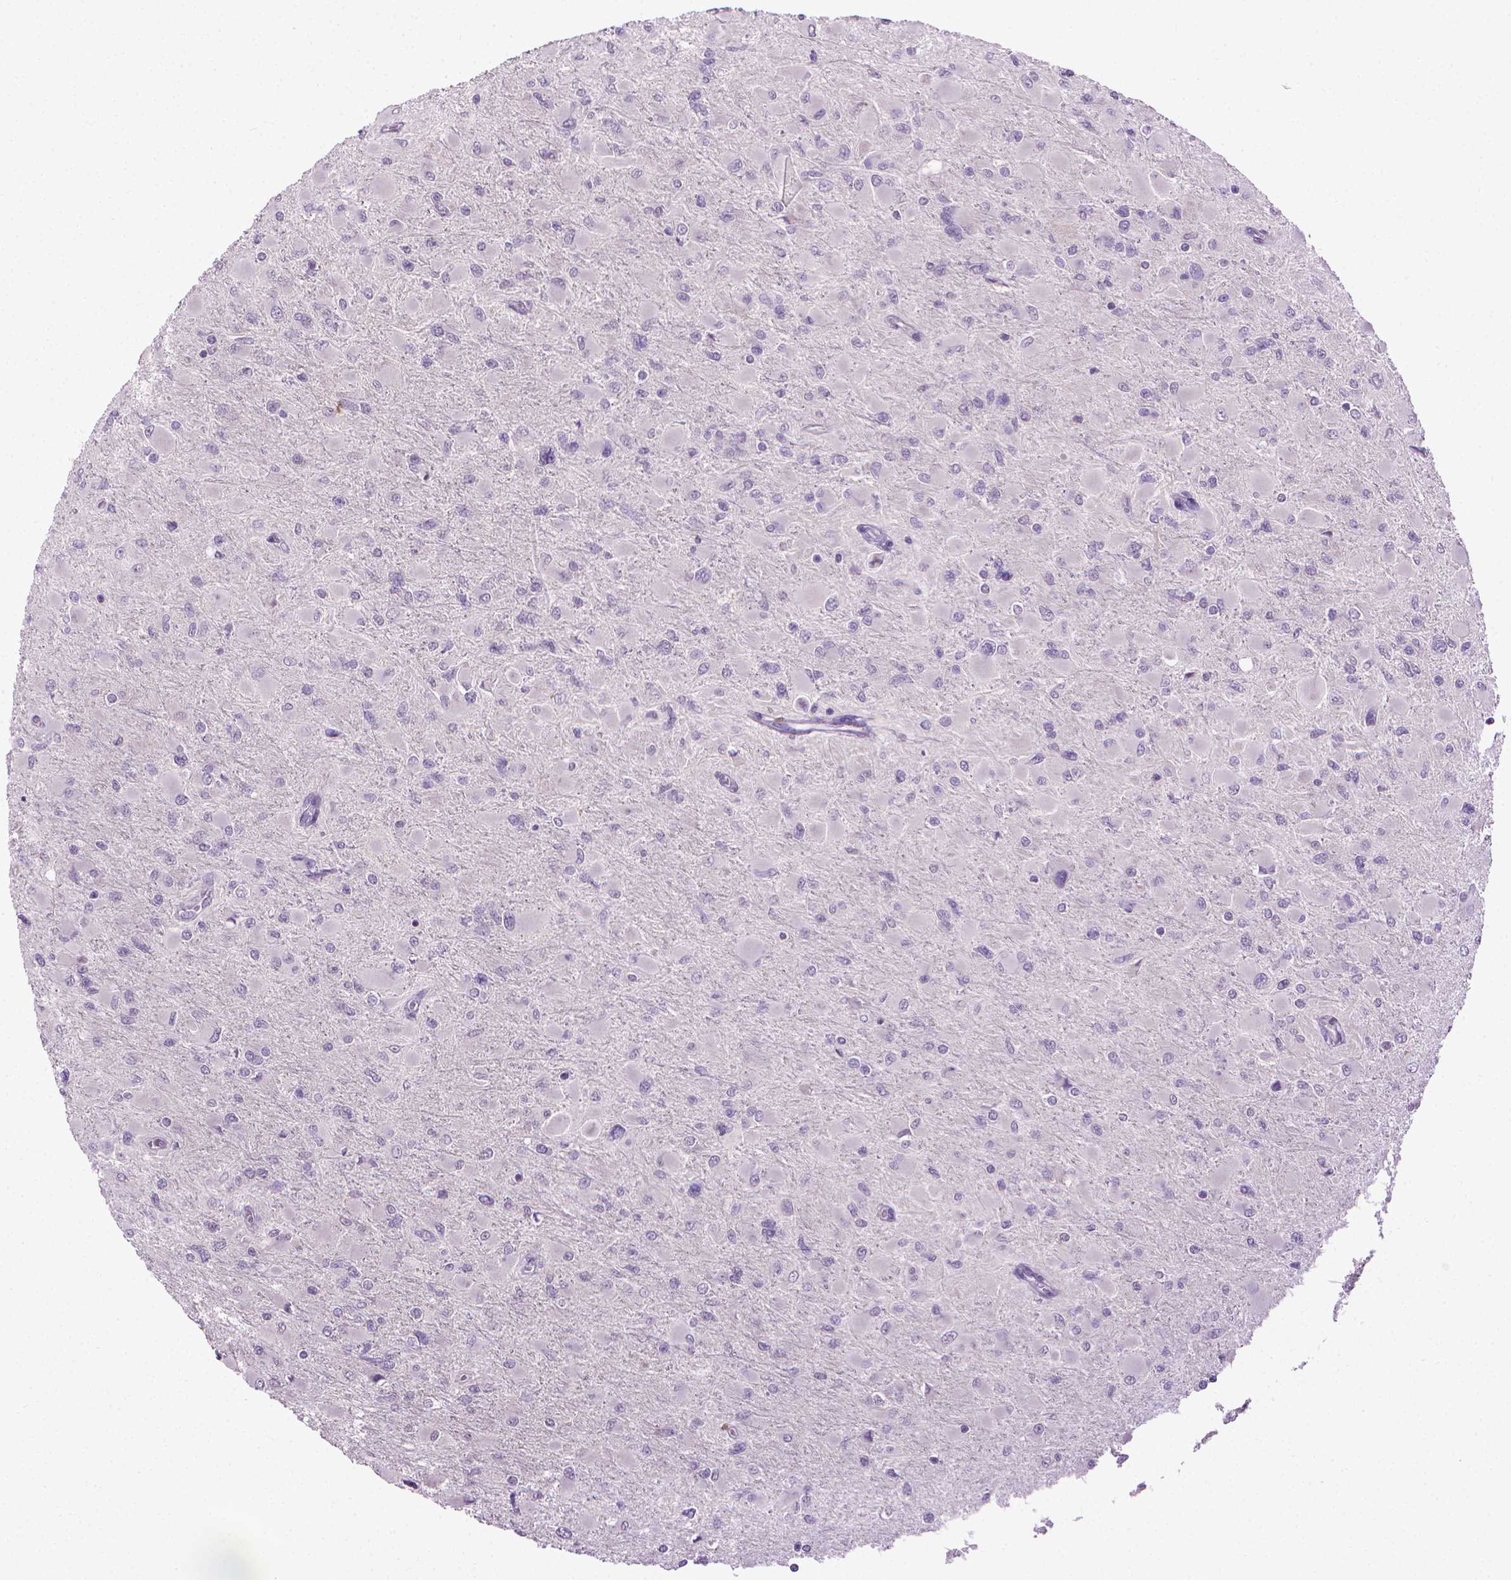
{"staining": {"intensity": "negative", "quantity": "none", "location": "none"}, "tissue": "glioma", "cell_type": "Tumor cells", "image_type": "cancer", "snomed": [{"axis": "morphology", "description": "Glioma, malignant, High grade"}, {"axis": "topography", "description": "Cerebral cortex"}], "caption": "Immunohistochemistry histopathology image of neoplastic tissue: malignant glioma (high-grade) stained with DAB (3,3'-diaminobenzidine) shows no significant protein expression in tumor cells.", "gene": "CDKN2D", "patient": {"sex": "female", "age": 36}}